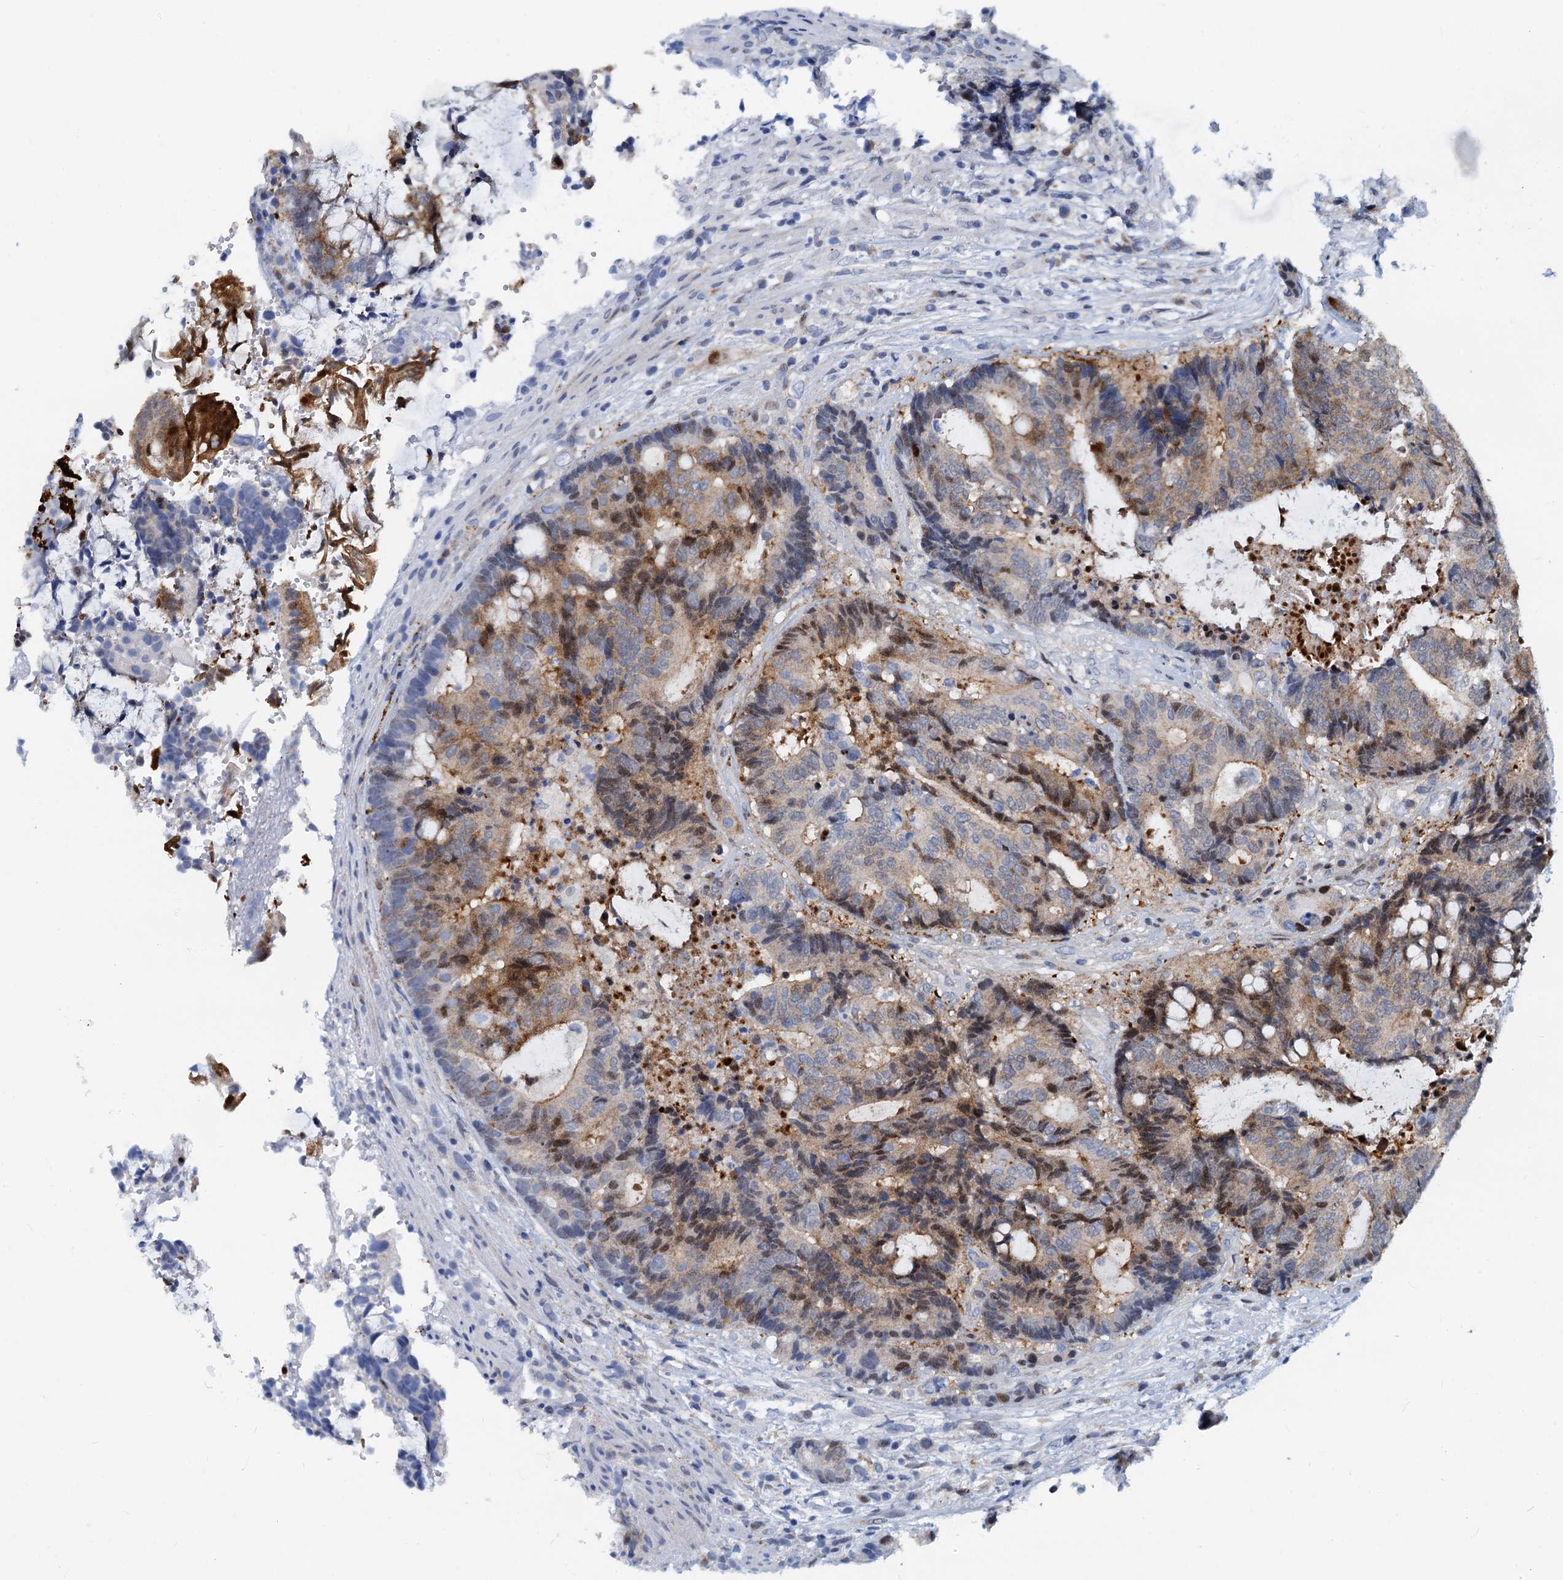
{"staining": {"intensity": "moderate", "quantity": "<25%", "location": "cytoplasmic/membranous,nuclear"}, "tissue": "colorectal cancer", "cell_type": "Tumor cells", "image_type": "cancer", "snomed": [{"axis": "morphology", "description": "Adenocarcinoma, NOS"}, {"axis": "topography", "description": "Rectum"}], "caption": "A high-resolution histopathology image shows immunohistochemistry (IHC) staining of adenocarcinoma (colorectal), which demonstrates moderate cytoplasmic/membranous and nuclear staining in approximately <25% of tumor cells.", "gene": "PTGES3", "patient": {"sex": "male", "age": 69}}